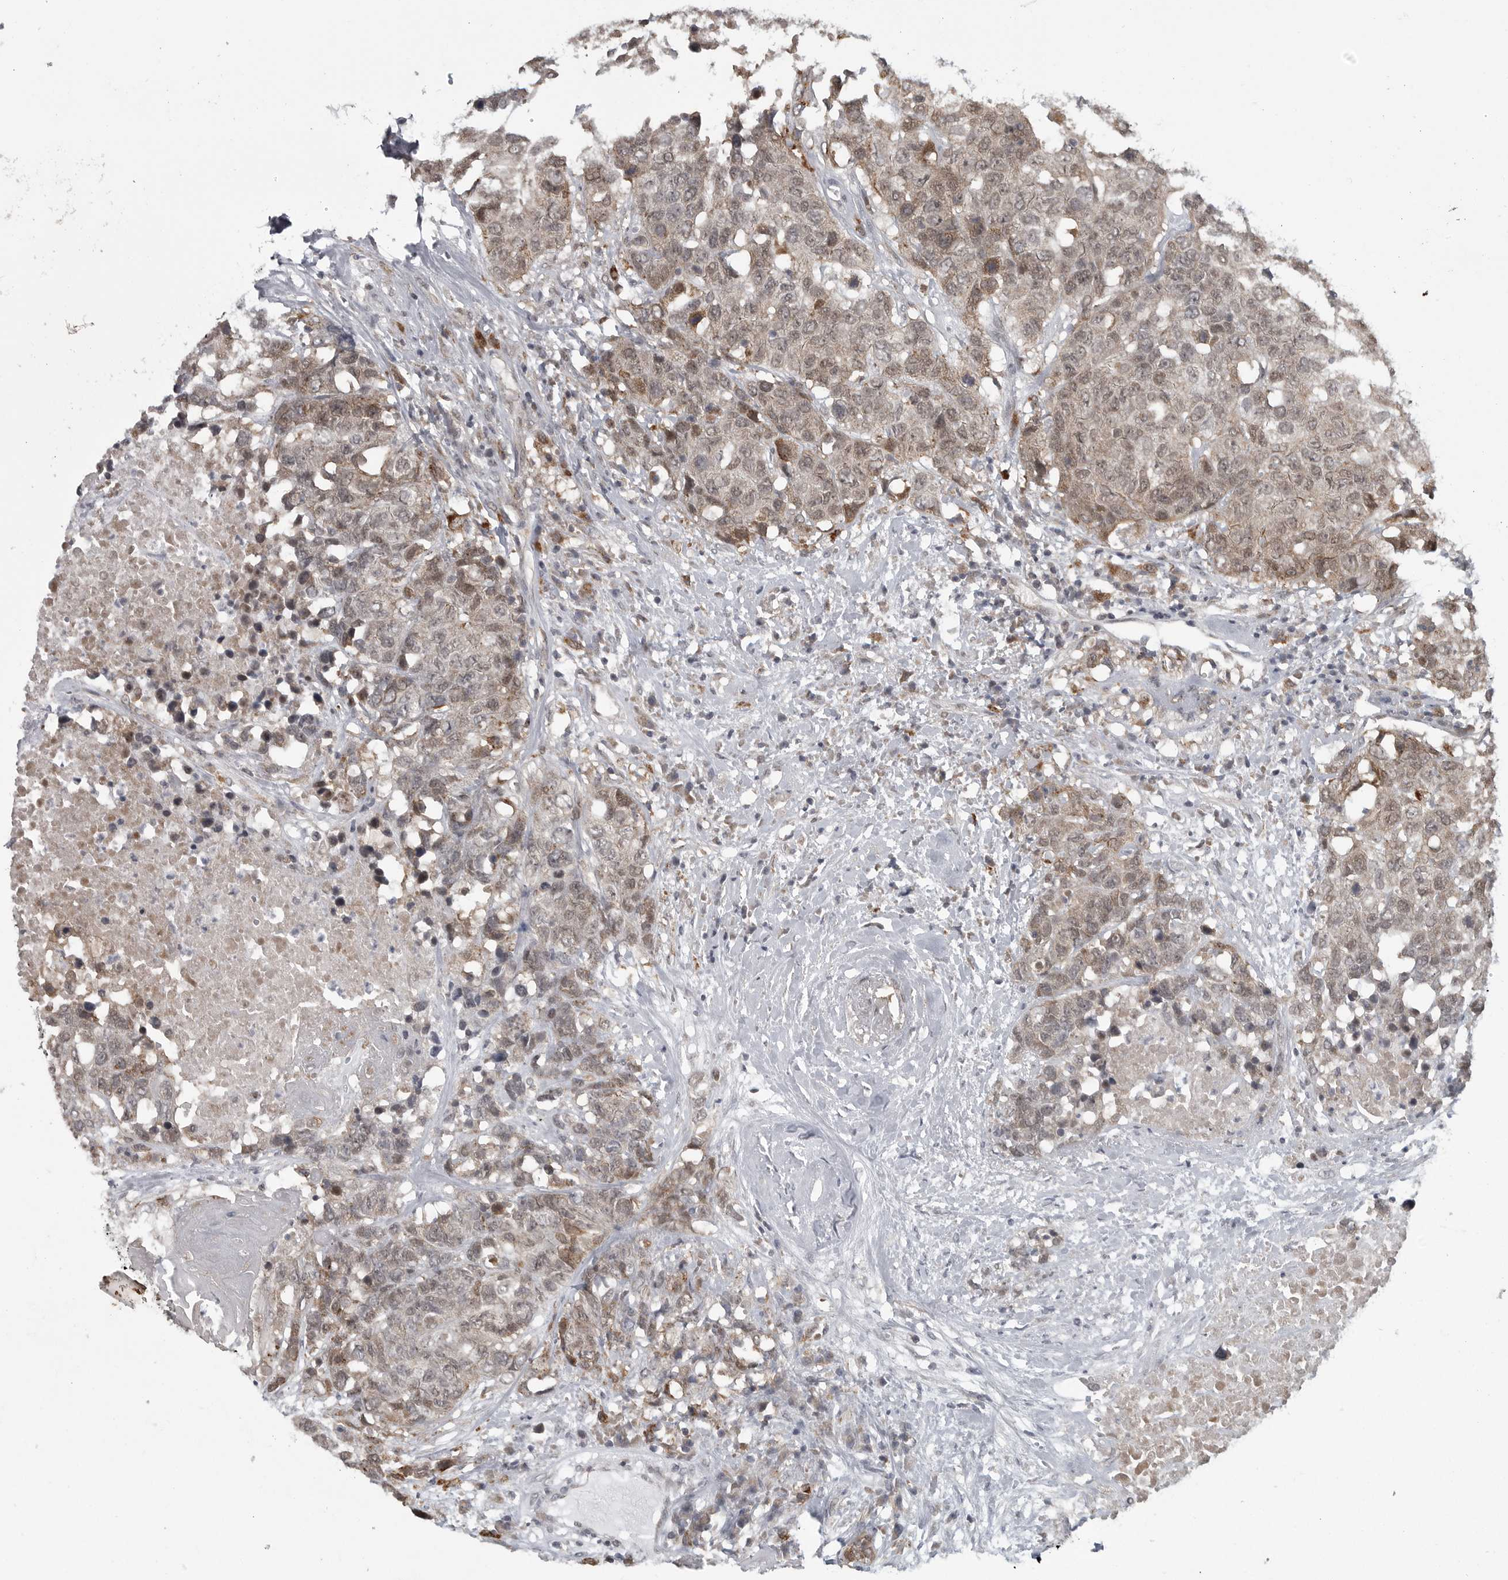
{"staining": {"intensity": "weak", "quantity": ">75%", "location": "cytoplasmic/membranous,nuclear"}, "tissue": "head and neck cancer", "cell_type": "Tumor cells", "image_type": "cancer", "snomed": [{"axis": "morphology", "description": "Squamous cell carcinoma, NOS"}, {"axis": "topography", "description": "Head-Neck"}], "caption": "Protein analysis of head and neck cancer (squamous cell carcinoma) tissue shows weak cytoplasmic/membranous and nuclear positivity in about >75% of tumor cells.", "gene": "PPP1R9A", "patient": {"sex": "male", "age": 66}}